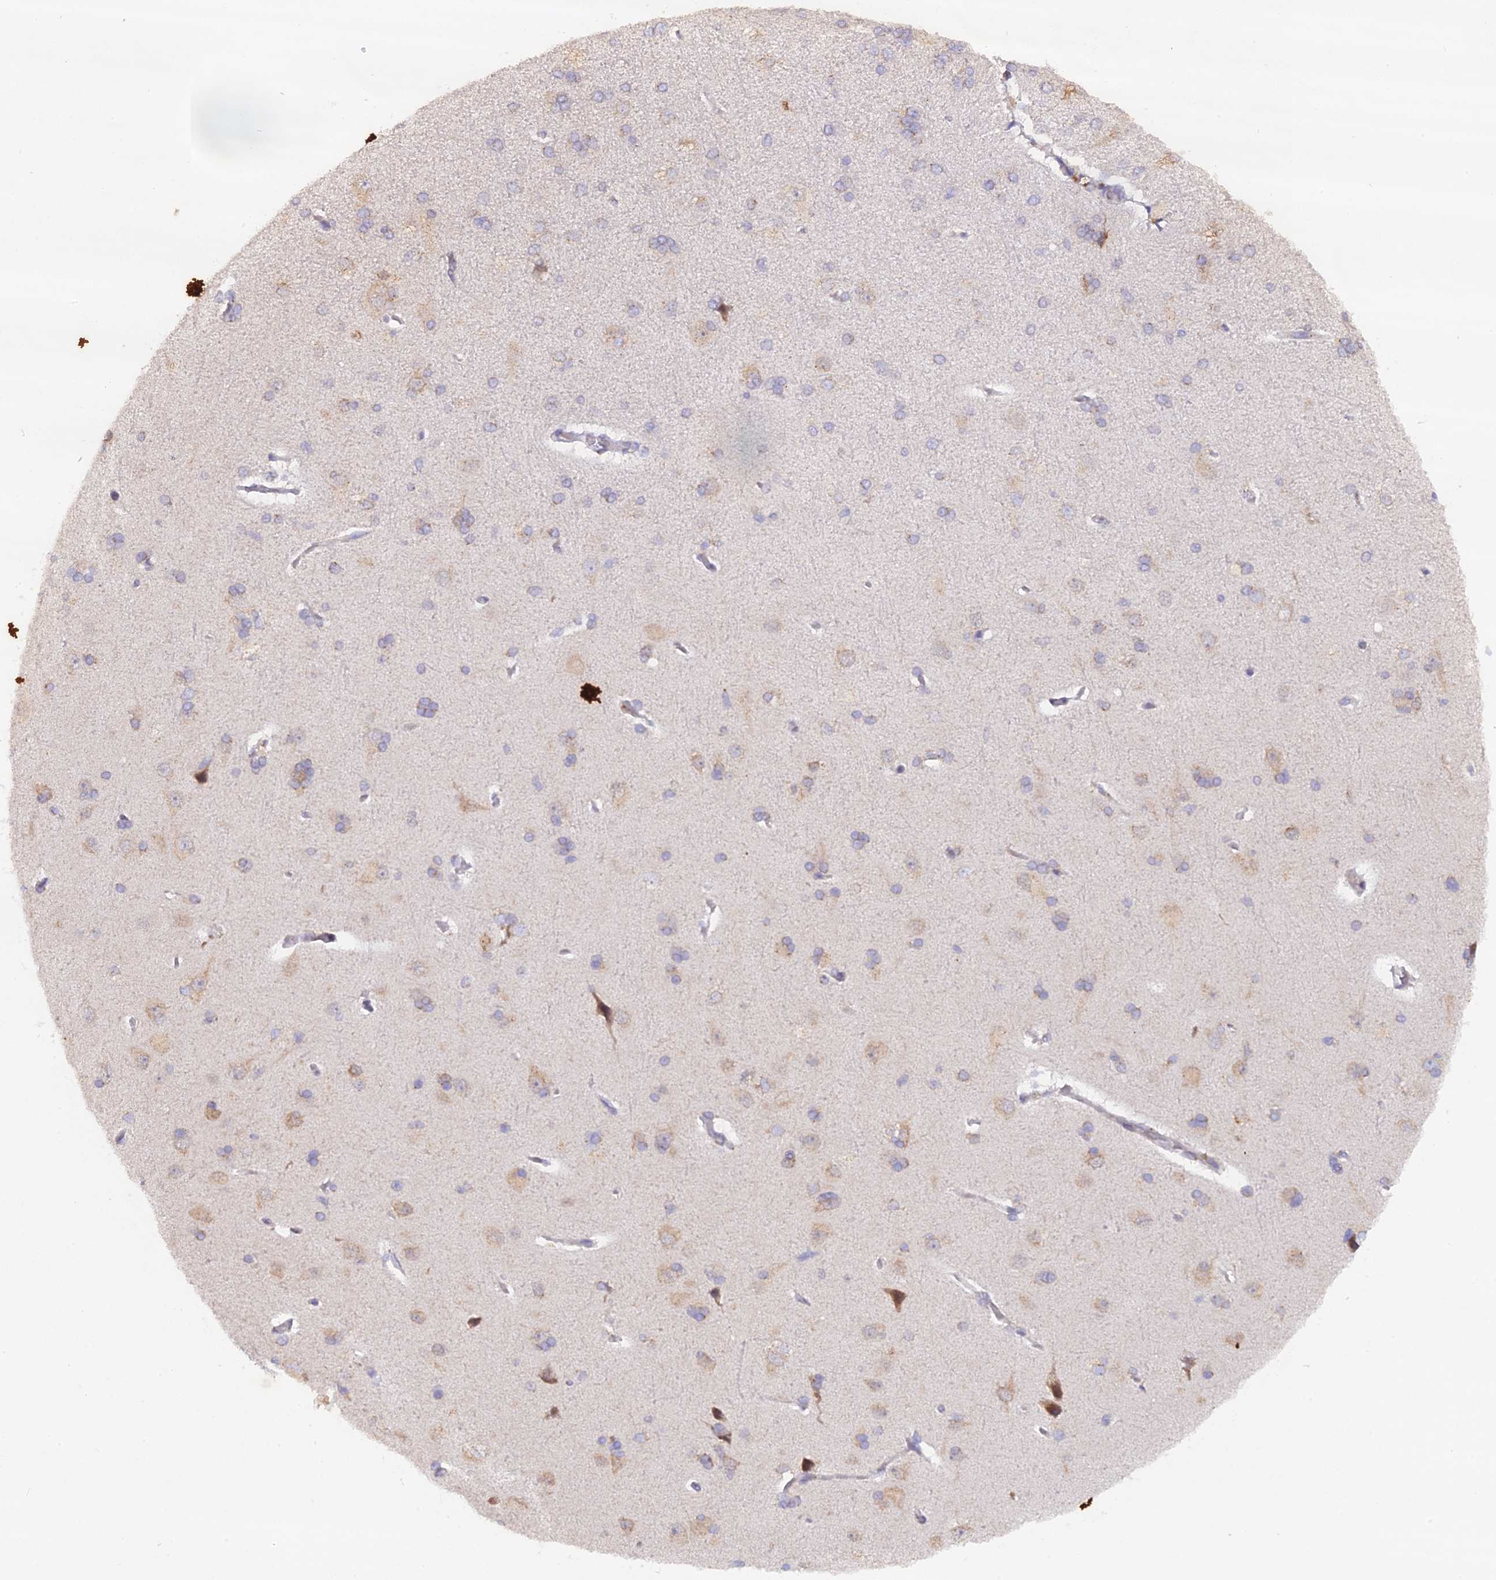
{"staining": {"intensity": "negative", "quantity": "none", "location": "none"}, "tissue": "cerebral cortex", "cell_type": "Endothelial cells", "image_type": "normal", "snomed": [{"axis": "morphology", "description": "Normal tissue, NOS"}, {"axis": "topography", "description": "Cerebral cortex"}], "caption": "Endothelial cells show no significant staining in benign cerebral cortex. The staining is performed using DAB brown chromogen with nuclei counter-stained in using hematoxylin.", "gene": "SNX17", "patient": {"sex": "male", "age": 62}}